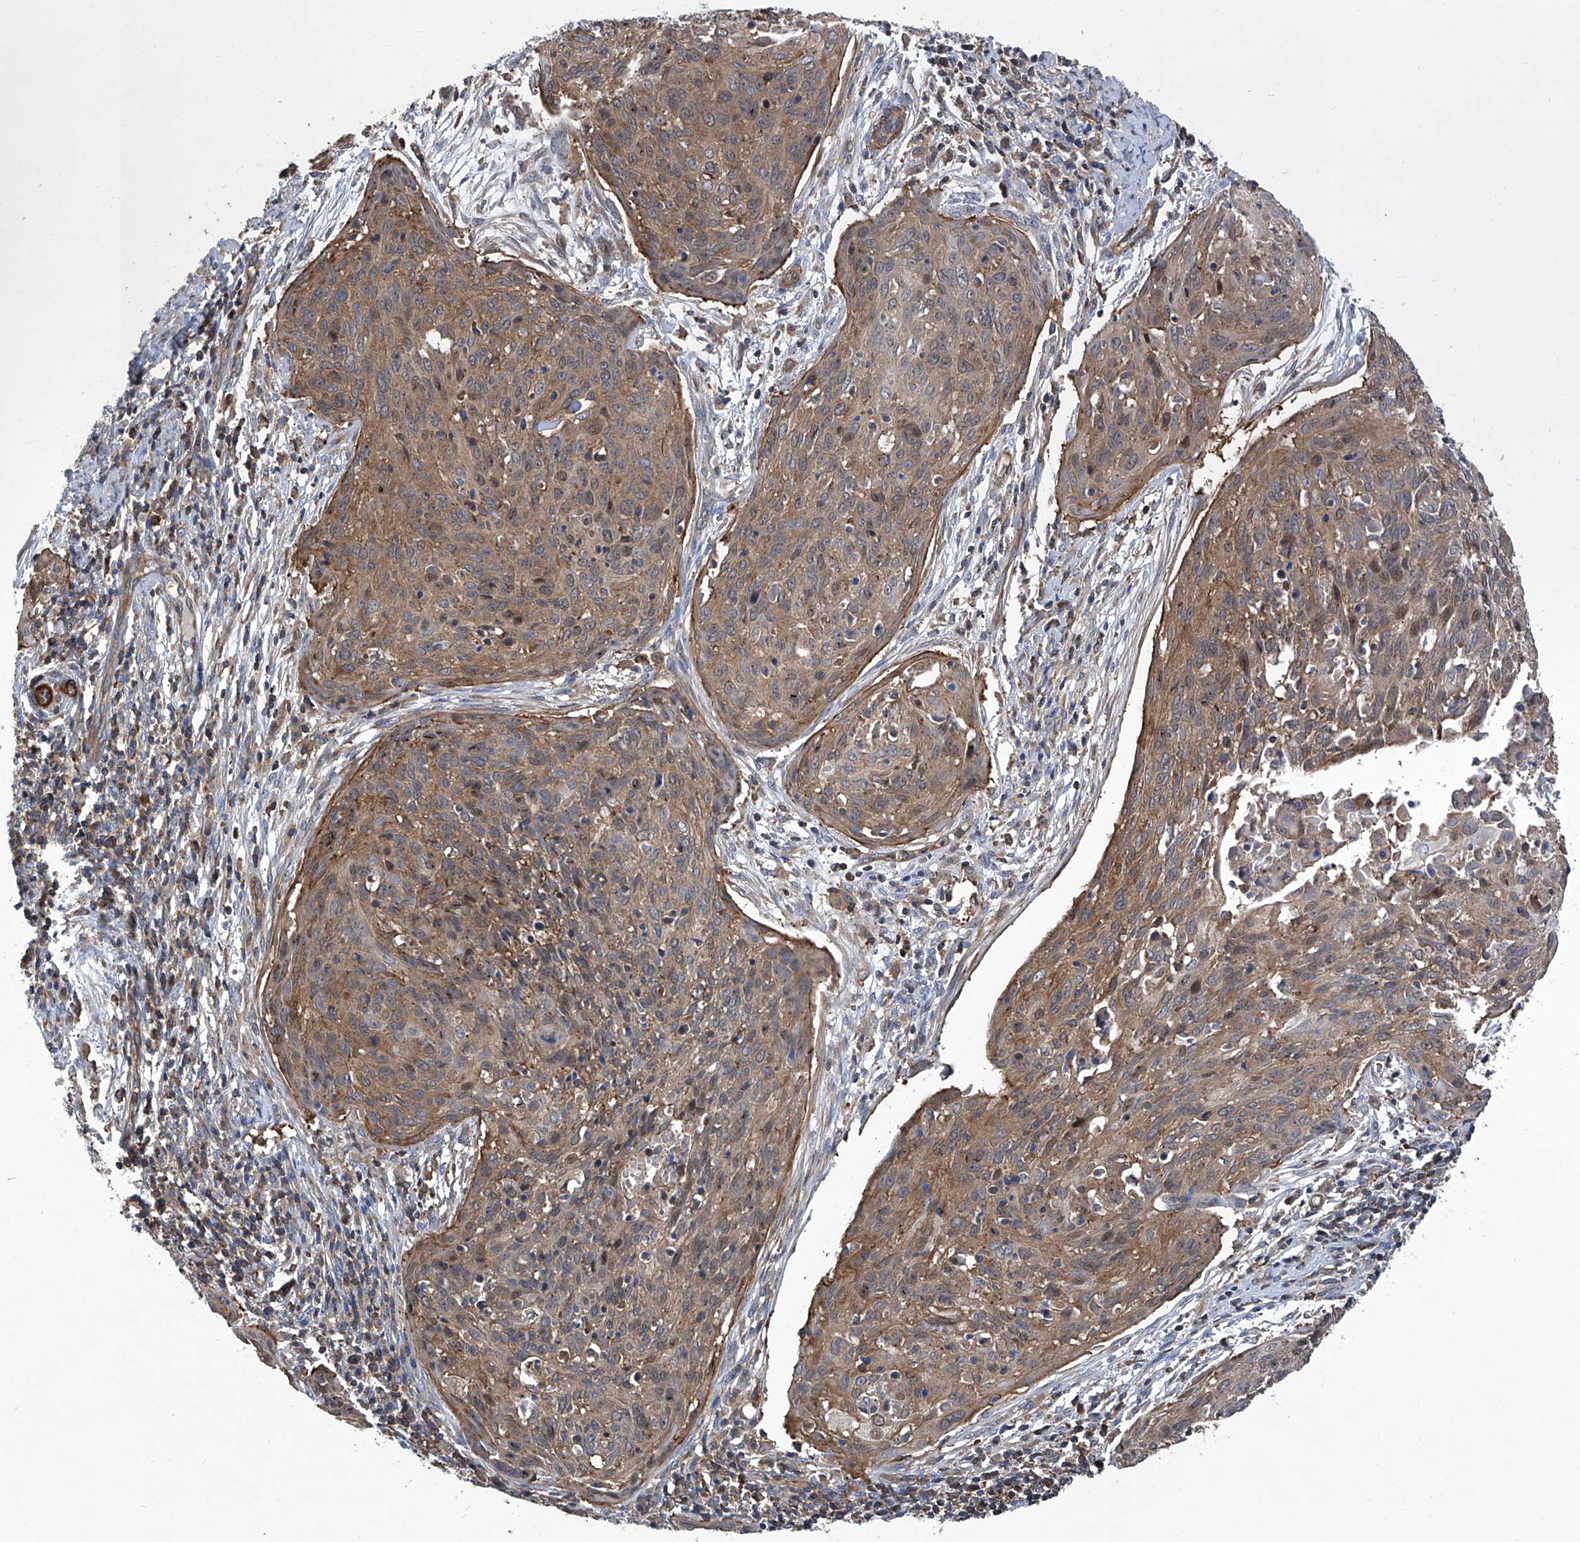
{"staining": {"intensity": "weak", "quantity": "25%-75%", "location": "cytoplasmic/membranous"}, "tissue": "cervical cancer", "cell_type": "Tumor cells", "image_type": "cancer", "snomed": [{"axis": "morphology", "description": "Squamous cell carcinoma, NOS"}, {"axis": "topography", "description": "Cervix"}], "caption": "Immunohistochemical staining of cervical cancer exhibits weak cytoplasmic/membranous protein staining in approximately 25%-75% of tumor cells.", "gene": "NT5C3A", "patient": {"sex": "female", "age": 38}}